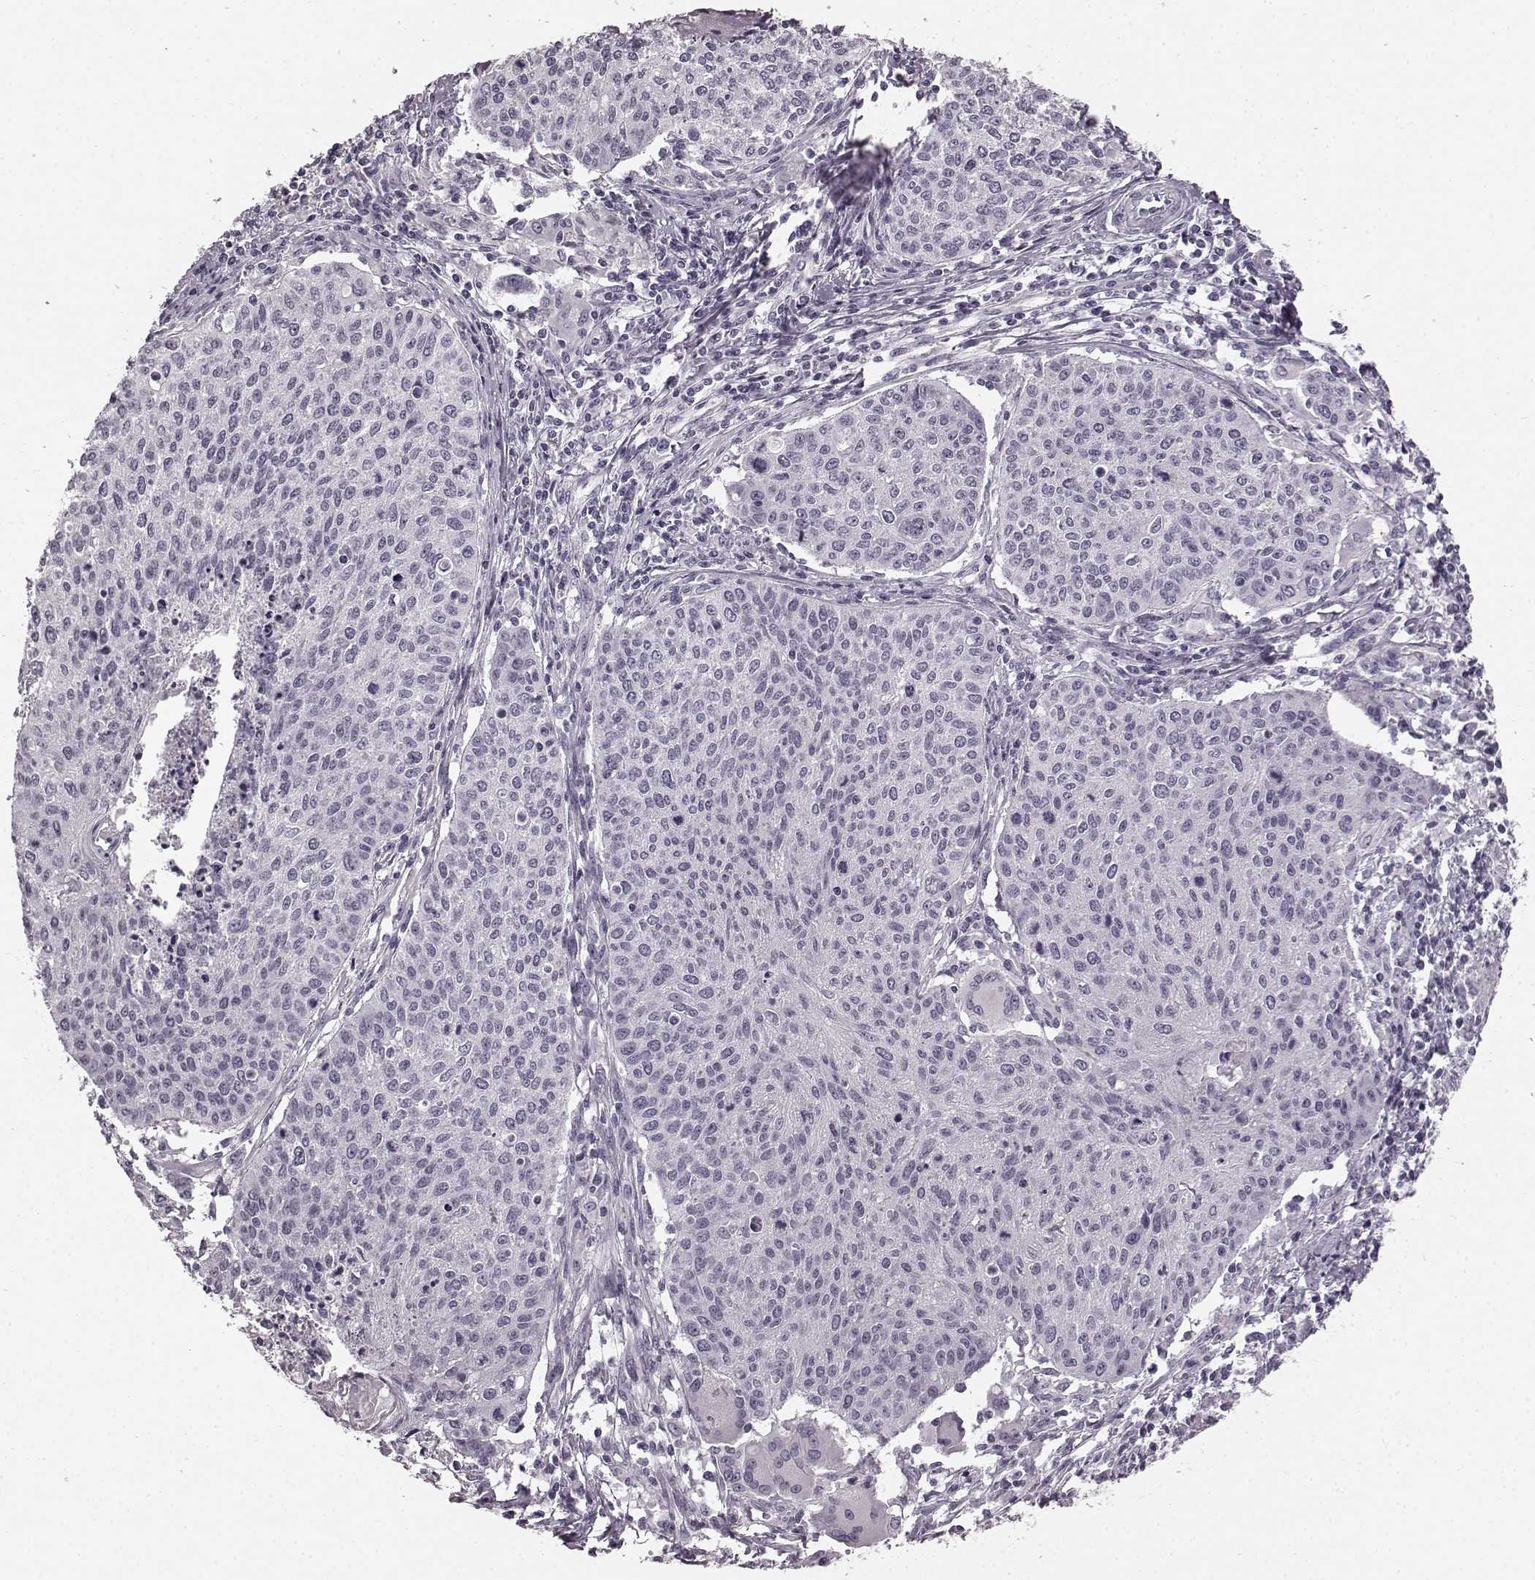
{"staining": {"intensity": "negative", "quantity": "none", "location": "none"}, "tissue": "cervical cancer", "cell_type": "Tumor cells", "image_type": "cancer", "snomed": [{"axis": "morphology", "description": "Squamous cell carcinoma, NOS"}, {"axis": "topography", "description": "Cervix"}], "caption": "Micrograph shows no significant protein staining in tumor cells of cervical cancer (squamous cell carcinoma). (Stains: DAB immunohistochemistry (IHC) with hematoxylin counter stain, Microscopy: brightfield microscopy at high magnification).", "gene": "TMPRSS15", "patient": {"sex": "female", "age": 38}}